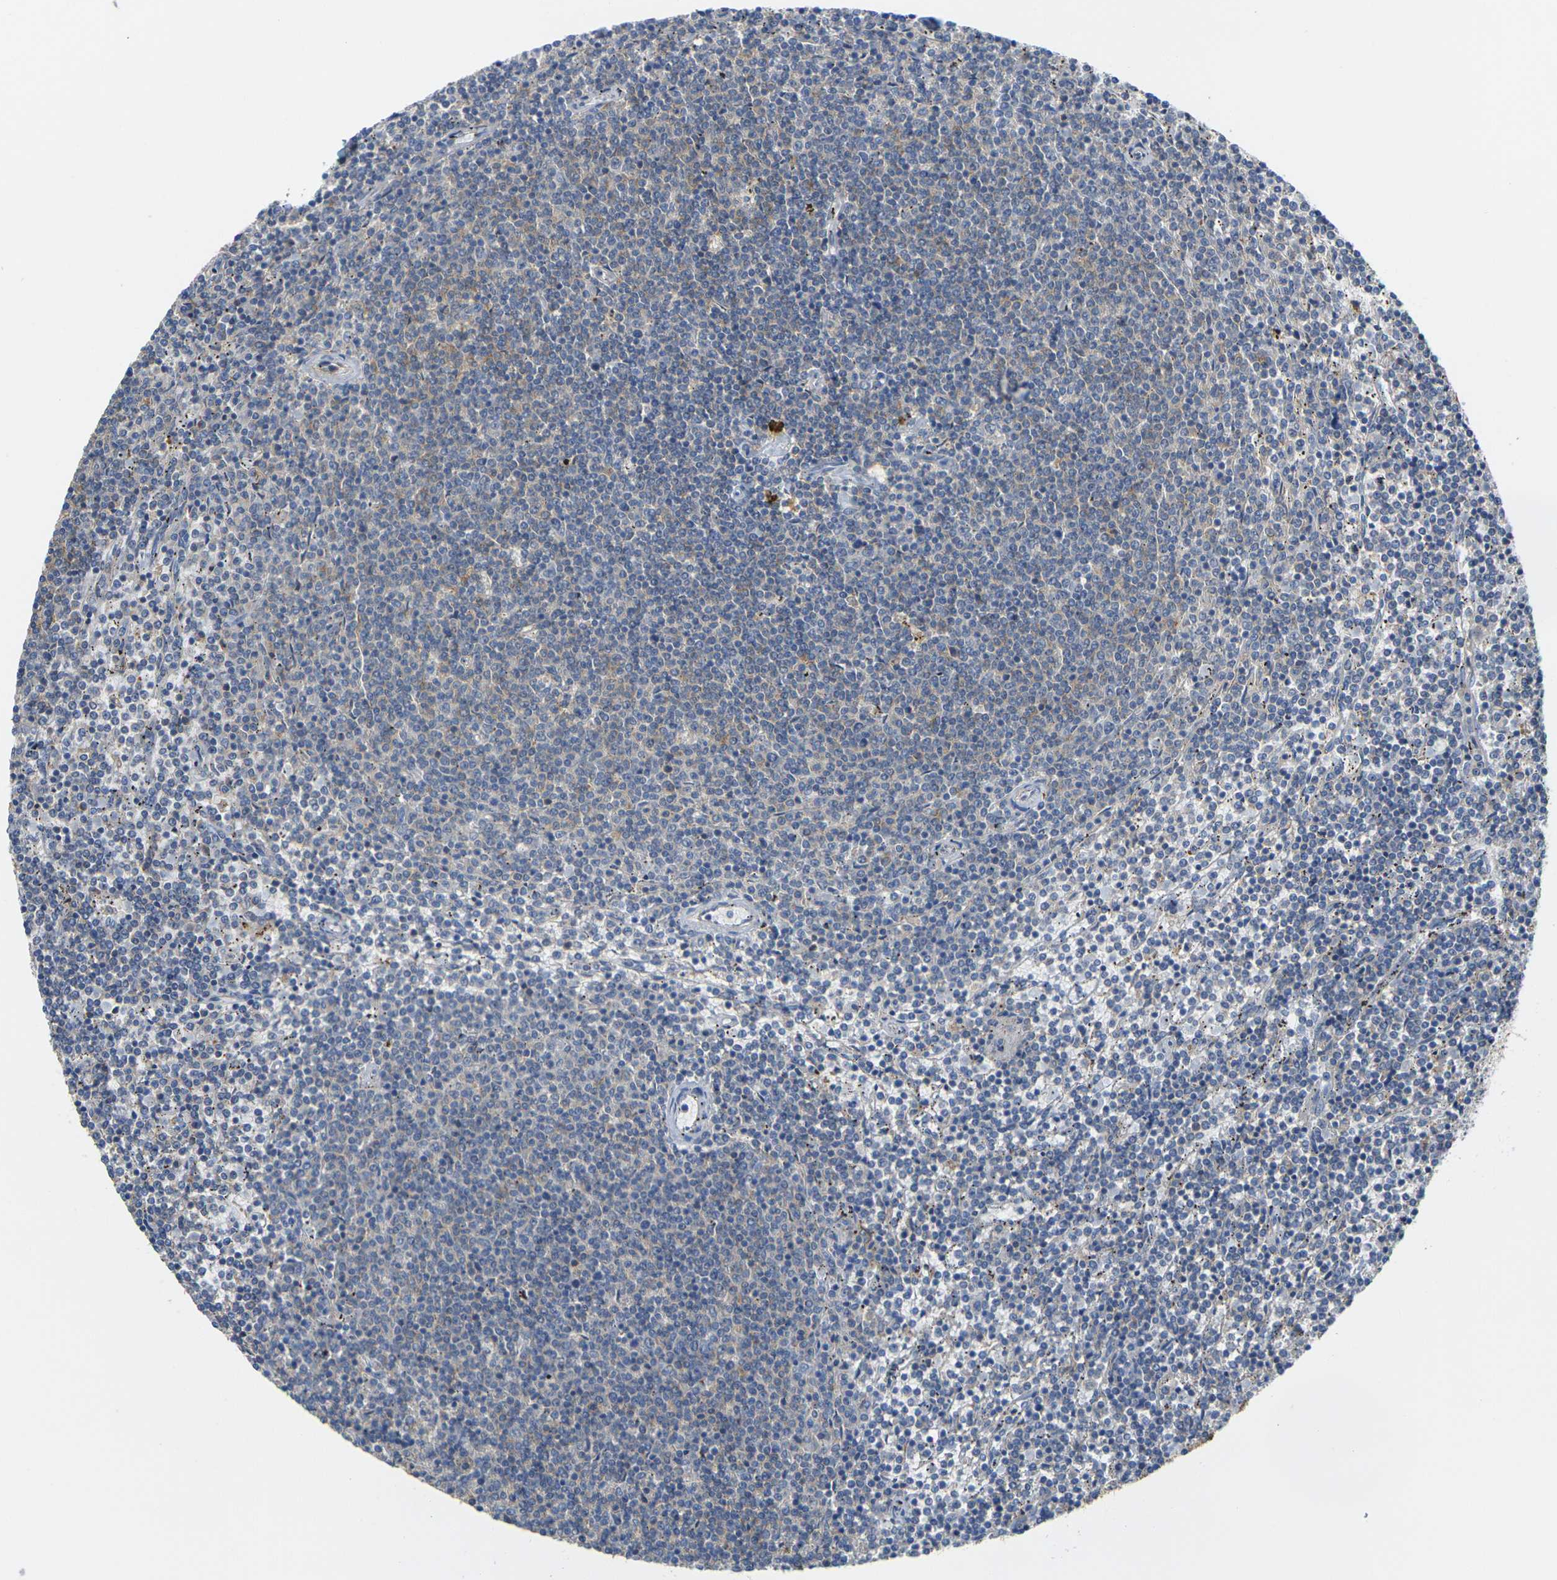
{"staining": {"intensity": "moderate", "quantity": "25%-75%", "location": "cytoplasmic/membranous"}, "tissue": "lymphoma", "cell_type": "Tumor cells", "image_type": "cancer", "snomed": [{"axis": "morphology", "description": "Malignant lymphoma, non-Hodgkin's type, Low grade"}, {"axis": "topography", "description": "Spleen"}], "caption": "The histopathology image shows immunohistochemical staining of malignant lymphoma, non-Hodgkin's type (low-grade). There is moderate cytoplasmic/membranous expression is appreciated in about 25%-75% of tumor cells.", "gene": "OTOF", "patient": {"sex": "female", "age": 50}}